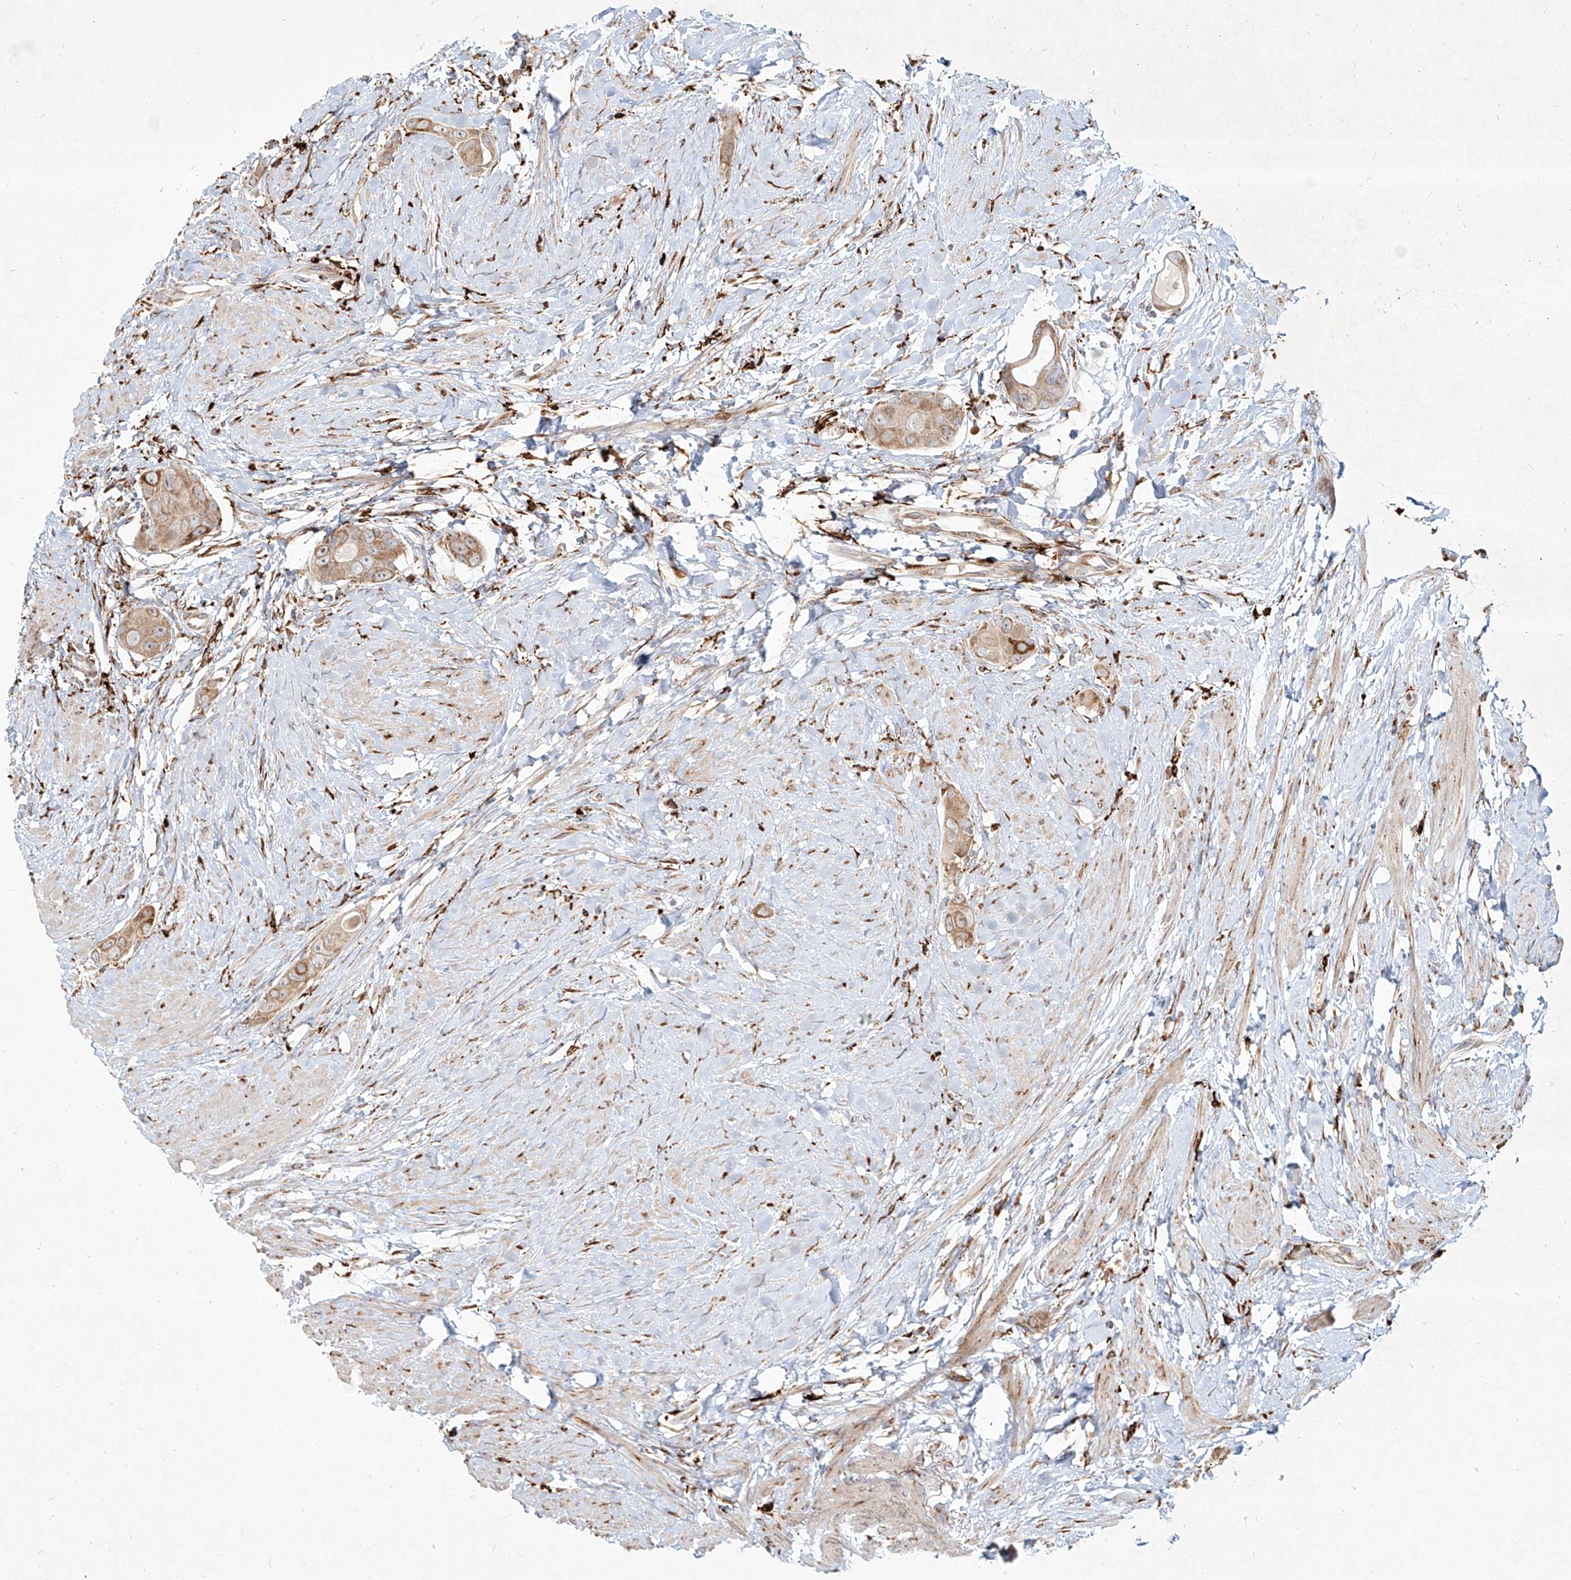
{"staining": {"intensity": "moderate", "quantity": ">75%", "location": "cytoplasmic/membranous"}, "tissue": "colorectal cancer", "cell_type": "Tumor cells", "image_type": "cancer", "snomed": [{"axis": "morphology", "description": "Adenocarcinoma, NOS"}, {"axis": "topography", "description": "Rectum"}], "caption": "Immunohistochemistry (IHC) photomicrograph of neoplastic tissue: human colorectal adenocarcinoma stained using immunohistochemistry (IHC) exhibits medium levels of moderate protein expression localized specifically in the cytoplasmic/membranous of tumor cells, appearing as a cytoplasmic/membranous brown color.", "gene": "CD209", "patient": {"sex": "male", "age": 51}}